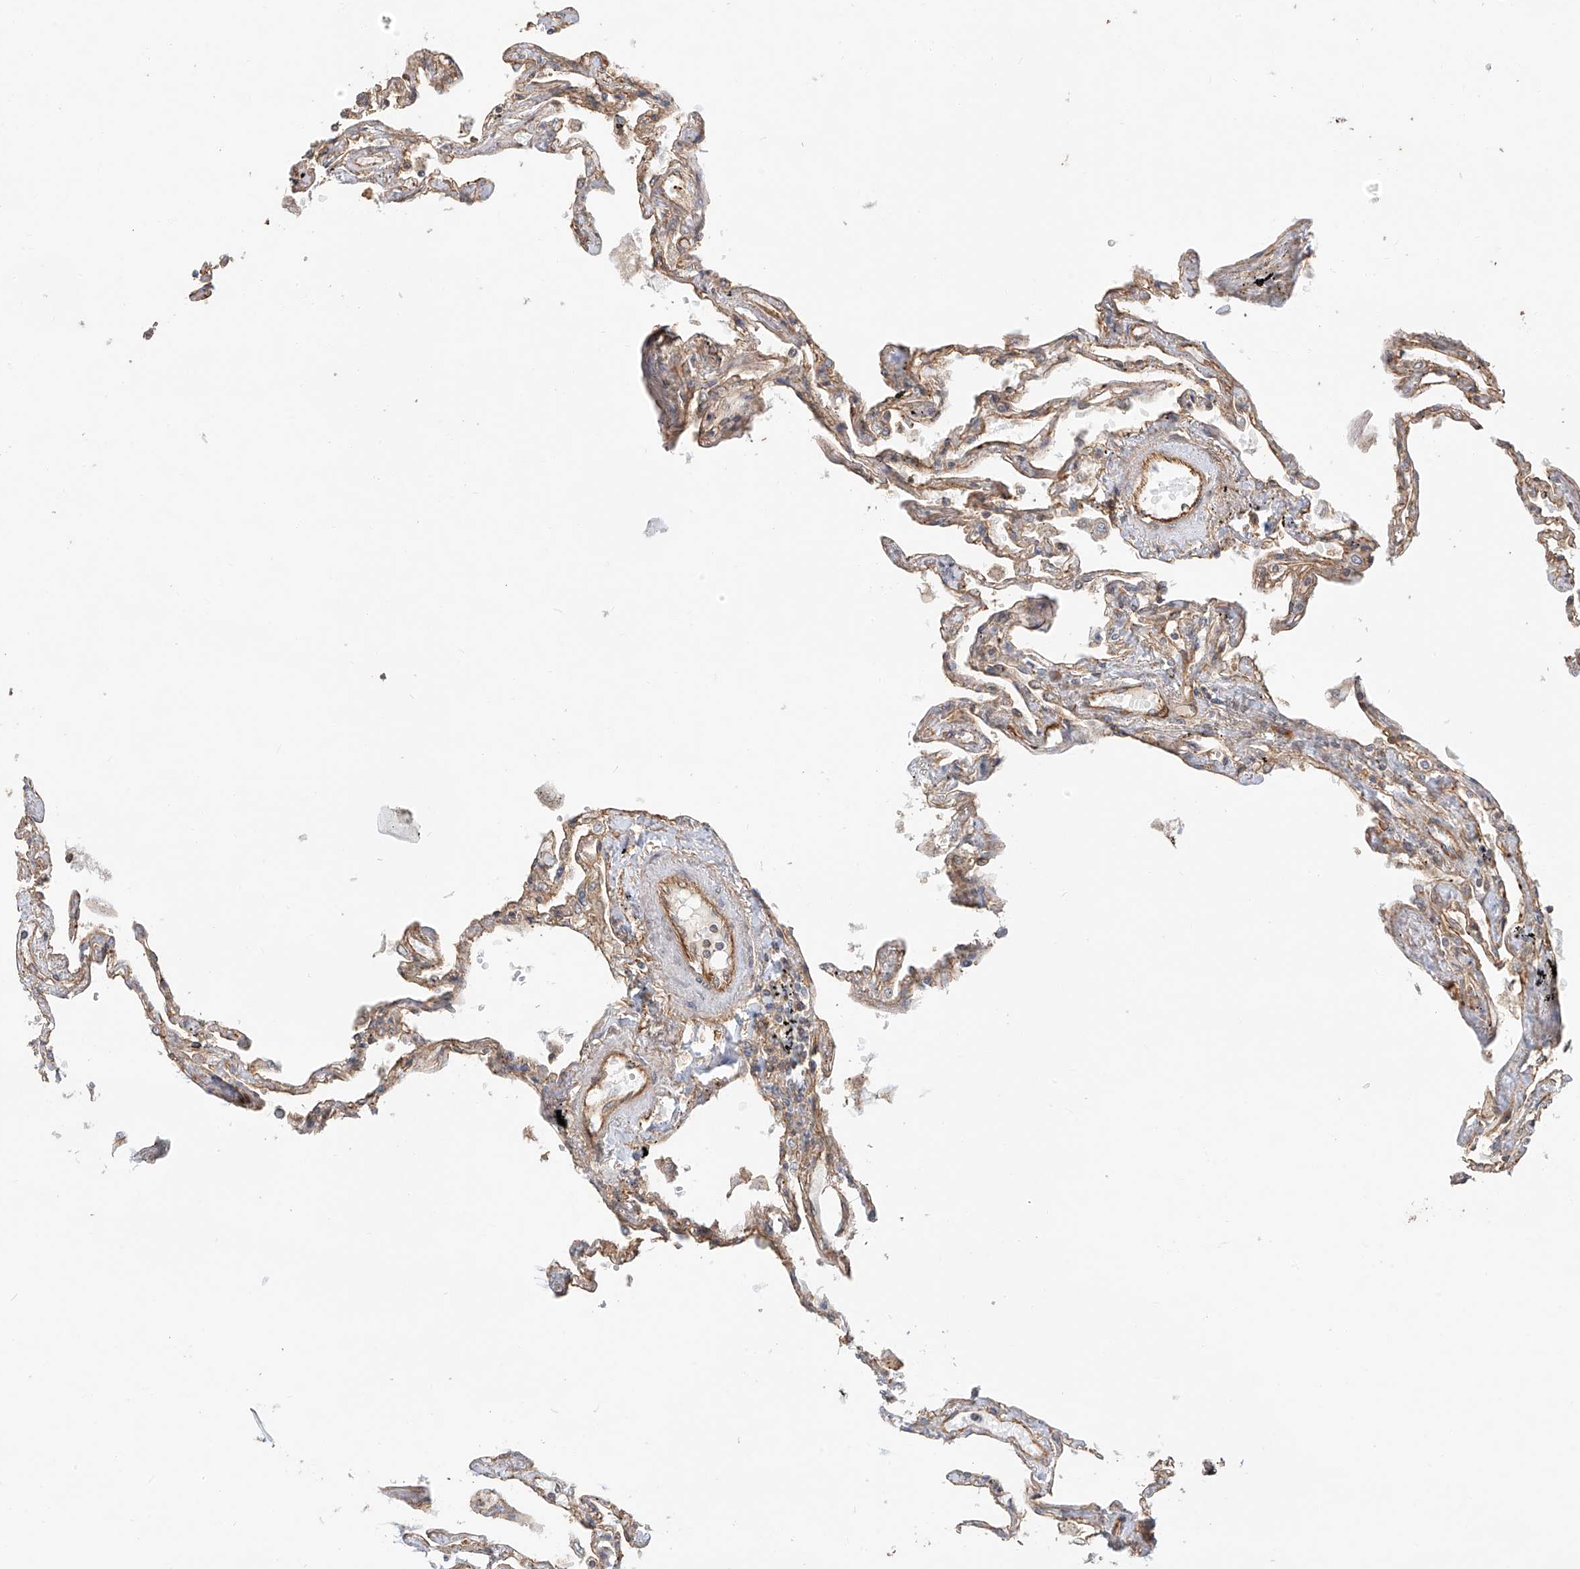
{"staining": {"intensity": "moderate", "quantity": ">75%", "location": "cytoplasmic/membranous"}, "tissue": "lung", "cell_type": "Alveolar cells", "image_type": "normal", "snomed": [{"axis": "morphology", "description": "Normal tissue, NOS"}, {"axis": "topography", "description": "Lung"}], "caption": "Immunohistochemical staining of benign human lung demonstrates >75% levels of moderate cytoplasmic/membranous protein positivity in approximately >75% of alveolar cells.", "gene": "CSMD3", "patient": {"sex": "female", "age": 67}}